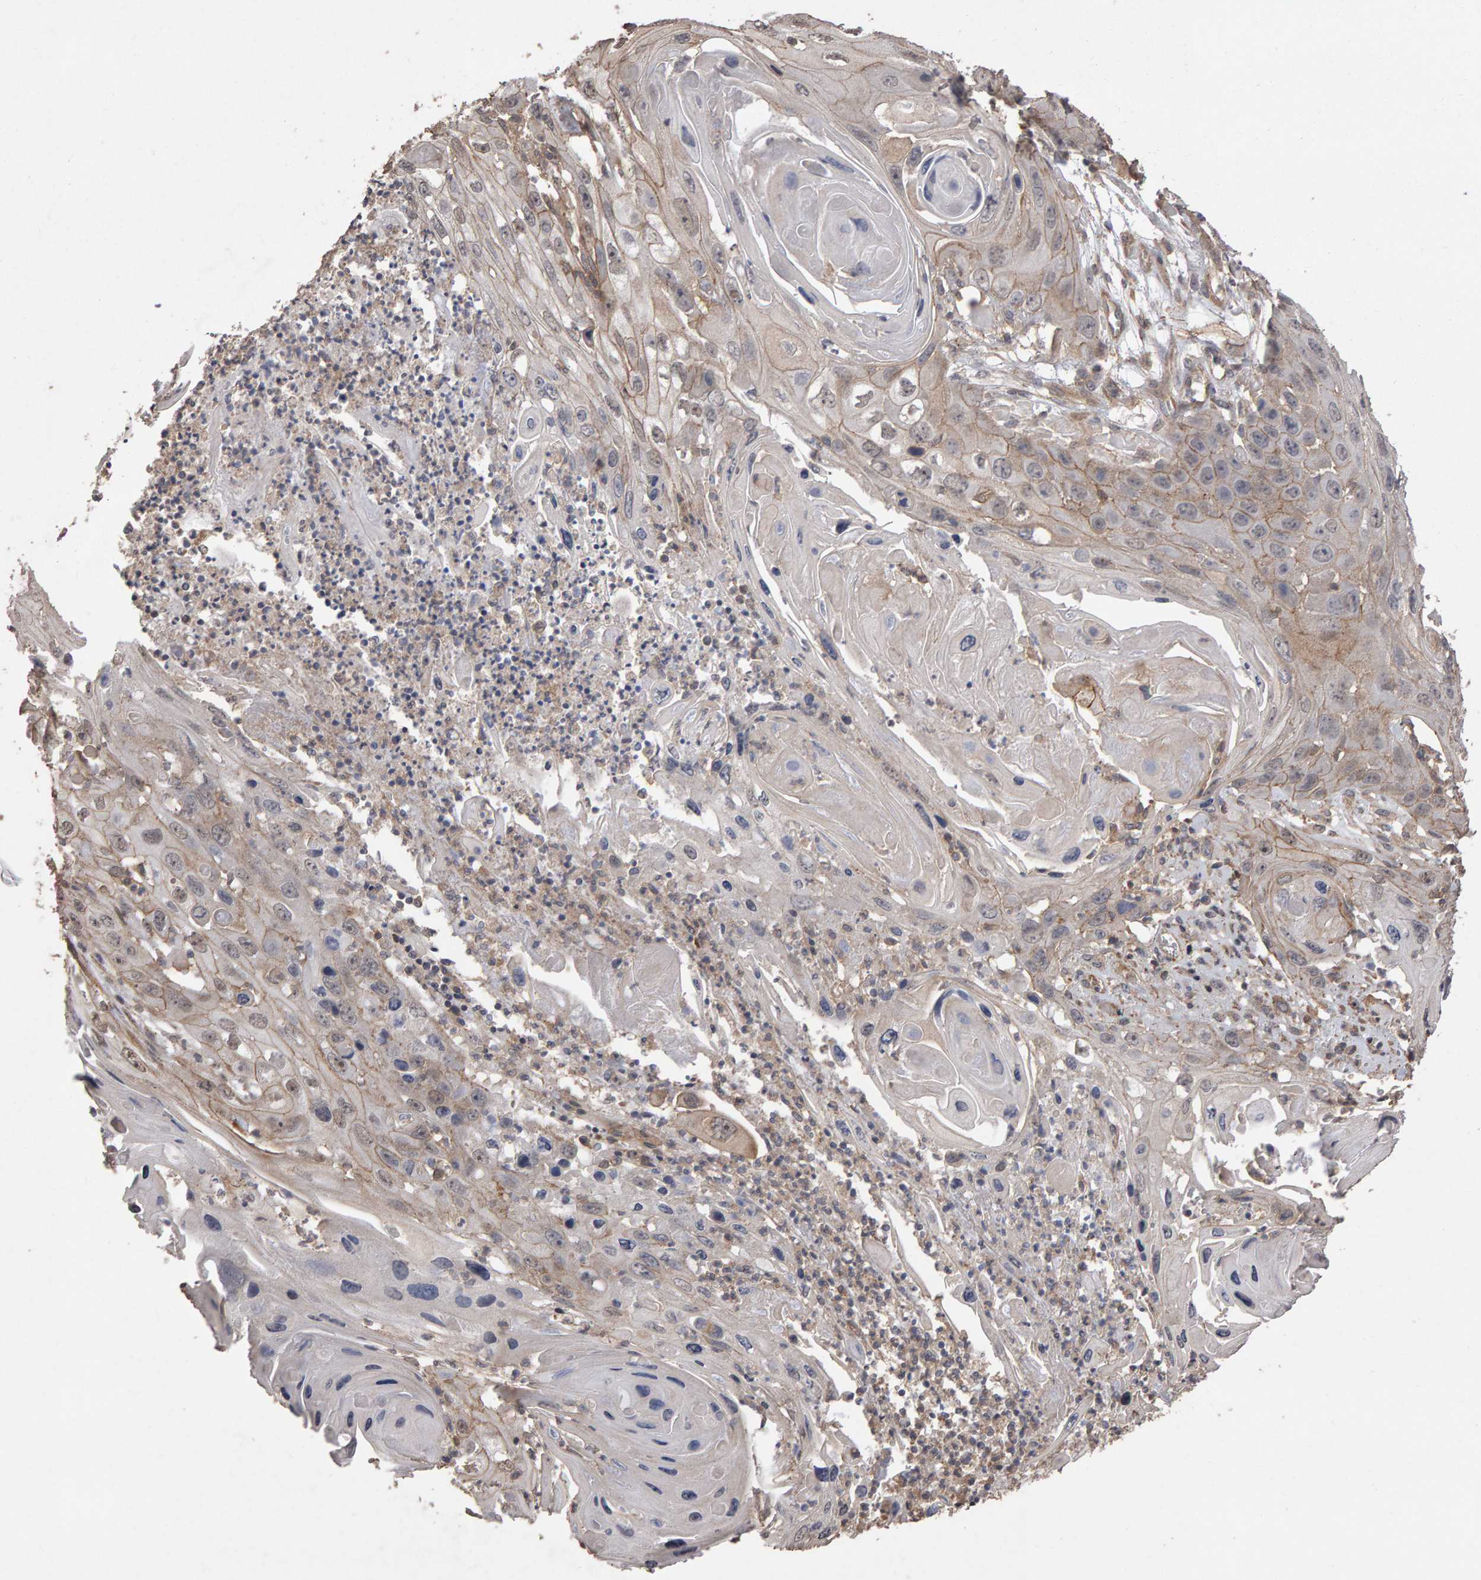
{"staining": {"intensity": "moderate", "quantity": "<25%", "location": "cytoplasmic/membranous"}, "tissue": "skin cancer", "cell_type": "Tumor cells", "image_type": "cancer", "snomed": [{"axis": "morphology", "description": "Squamous cell carcinoma, NOS"}, {"axis": "topography", "description": "Skin"}], "caption": "Moderate cytoplasmic/membranous protein positivity is present in approximately <25% of tumor cells in skin cancer.", "gene": "SCRIB", "patient": {"sex": "male", "age": 55}}